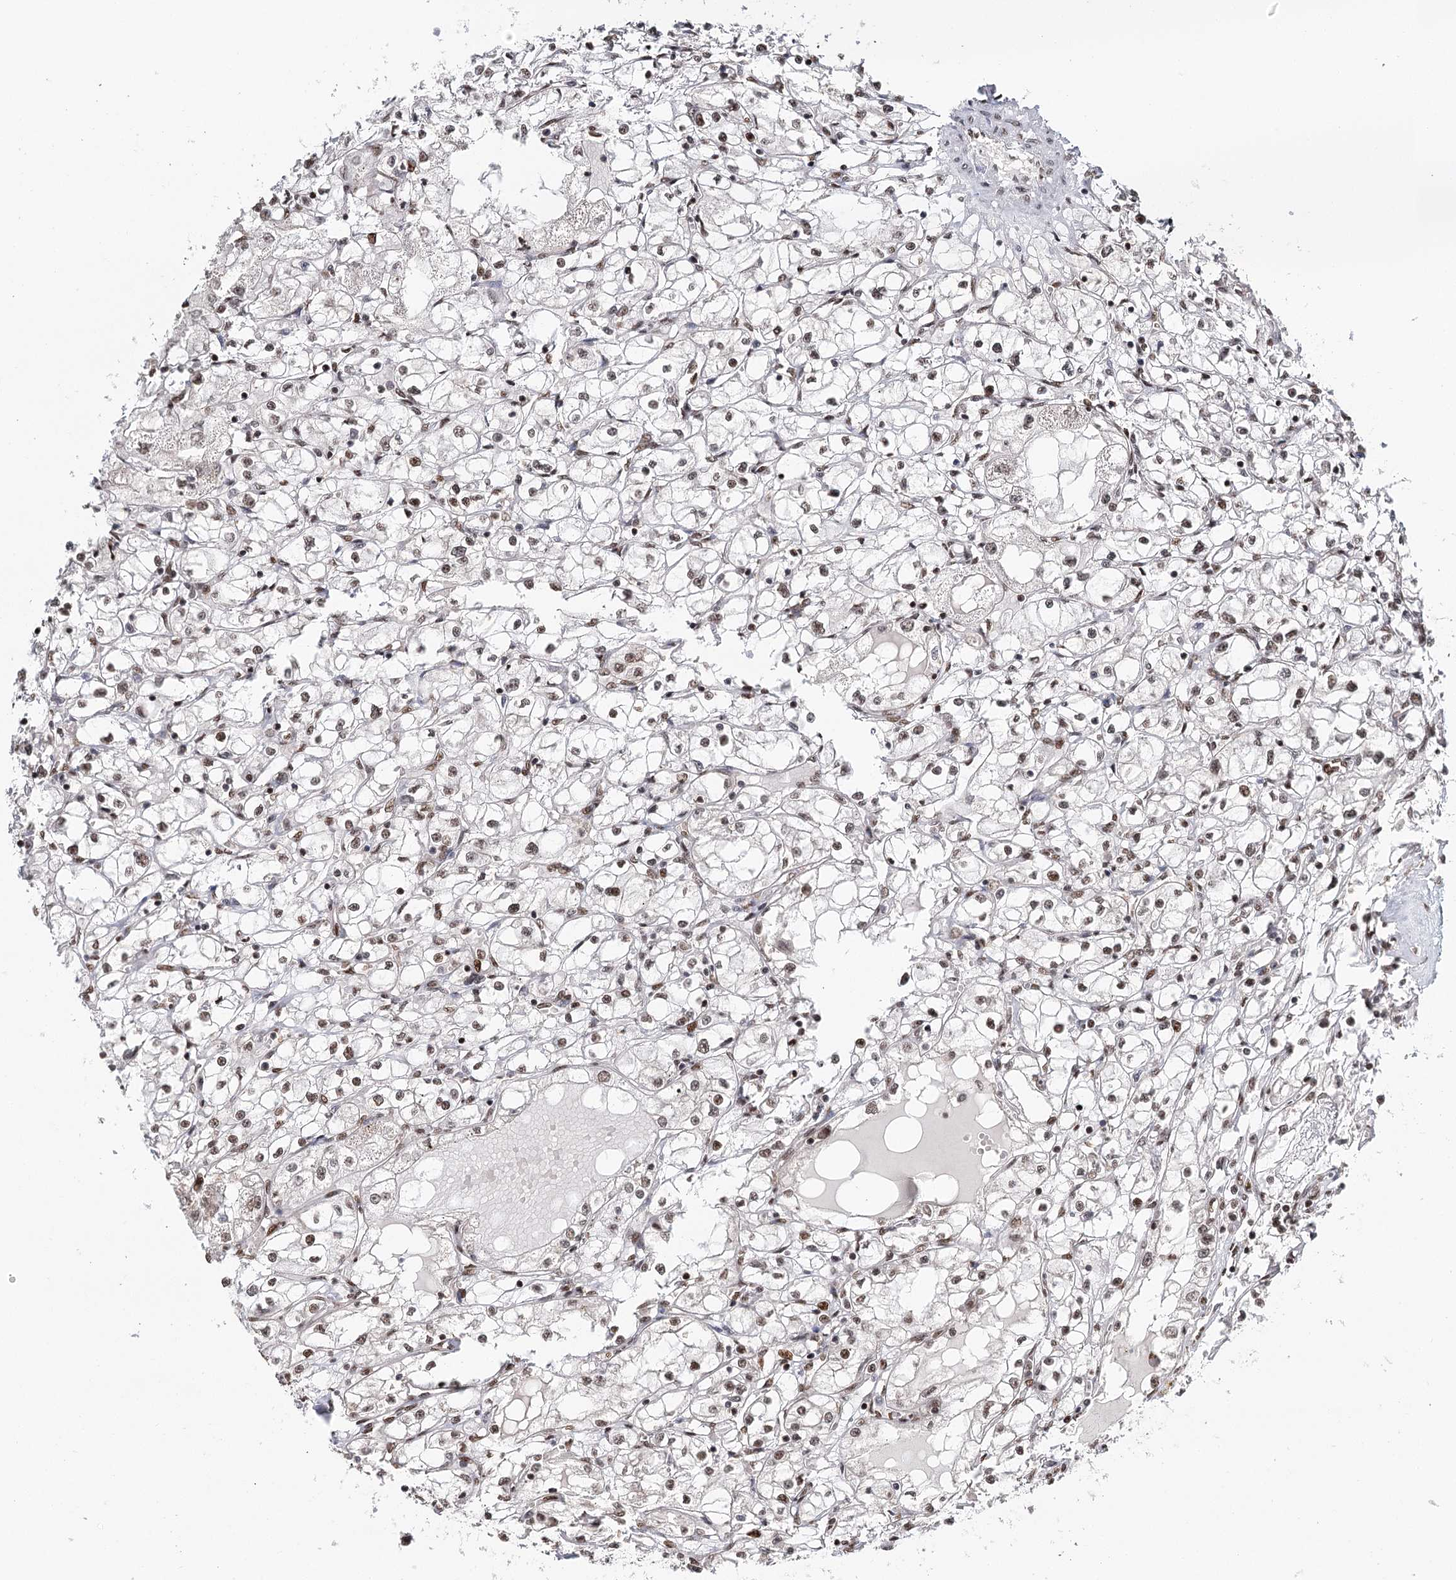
{"staining": {"intensity": "moderate", "quantity": ">75%", "location": "nuclear"}, "tissue": "renal cancer", "cell_type": "Tumor cells", "image_type": "cancer", "snomed": [{"axis": "morphology", "description": "Adenocarcinoma, NOS"}, {"axis": "topography", "description": "Kidney"}], "caption": "Immunohistochemistry histopathology image of renal cancer (adenocarcinoma) stained for a protein (brown), which reveals medium levels of moderate nuclear positivity in approximately >75% of tumor cells.", "gene": "RPS27A", "patient": {"sex": "male", "age": 56}}